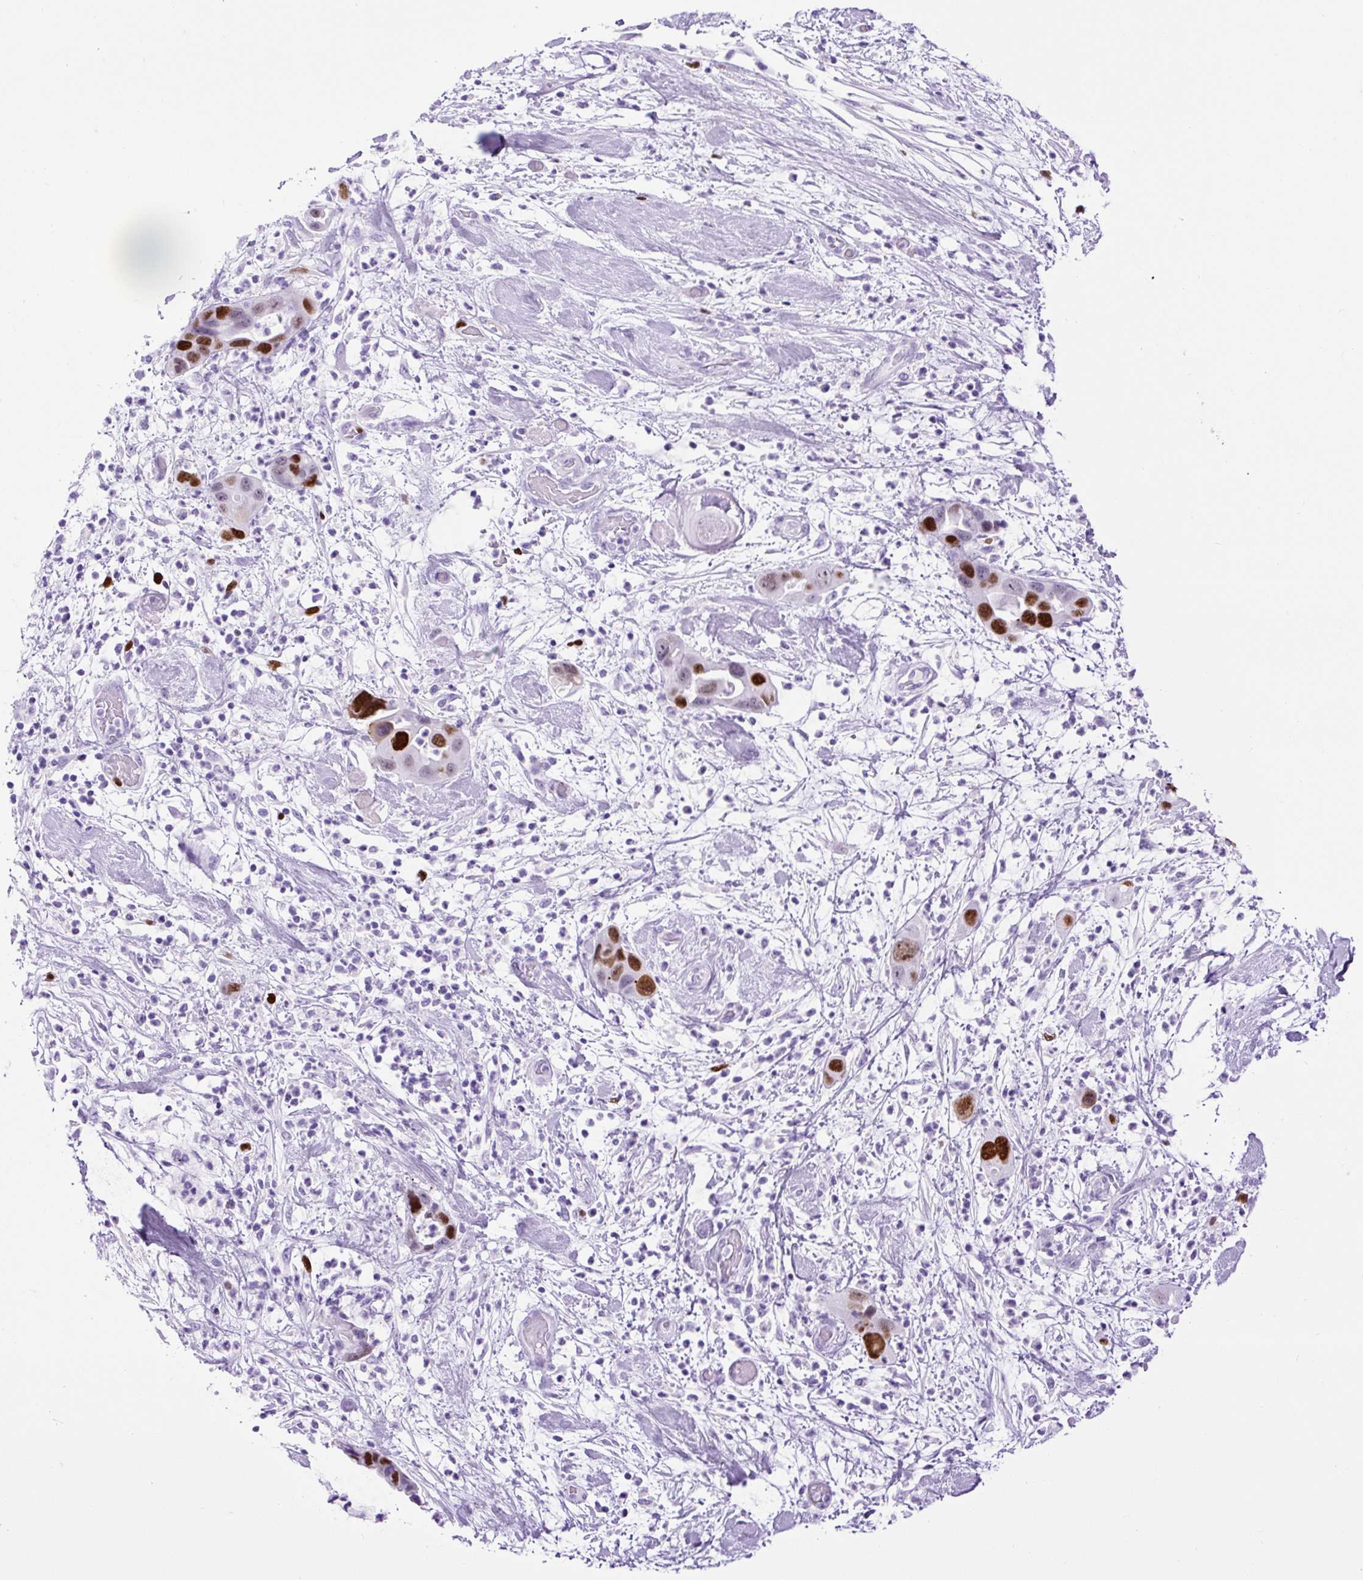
{"staining": {"intensity": "strong", "quantity": "25%-75%", "location": "nuclear"}, "tissue": "pancreatic cancer", "cell_type": "Tumor cells", "image_type": "cancer", "snomed": [{"axis": "morphology", "description": "Adenocarcinoma, NOS"}, {"axis": "topography", "description": "Pancreas"}], "caption": "This is an image of IHC staining of pancreatic cancer, which shows strong expression in the nuclear of tumor cells.", "gene": "RACGAP1", "patient": {"sex": "female", "age": 71}}